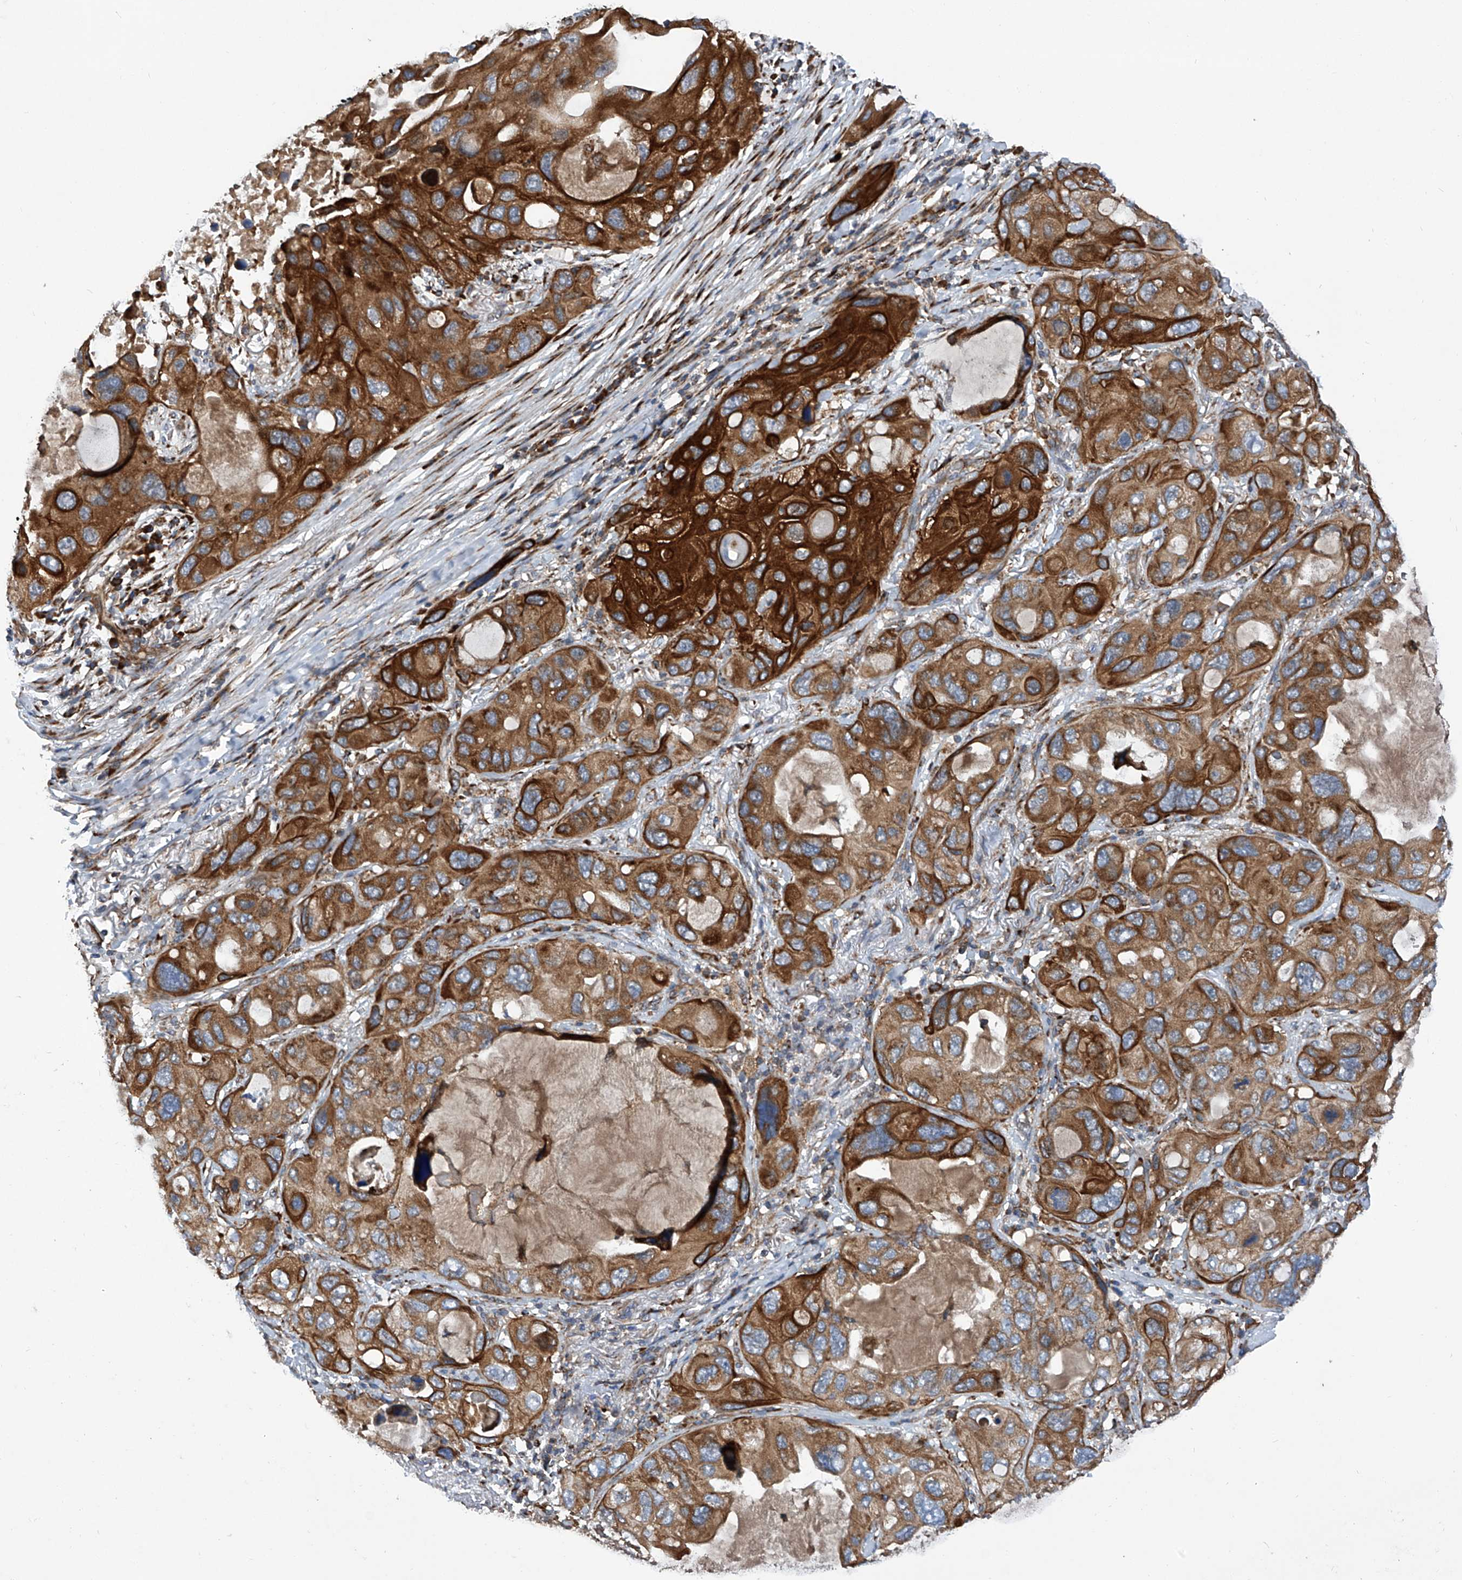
{"staining": {"intensity": "strong", "quantity": ">75%", "location": "cytoplasmic/membranous"}, "tissue": "lung cancer", "cell_type": "Tumor cells", "image_type": "cancer", "snomed": [{"axis": "morphology", "description": "Squamous cell carcinoma, NOS"}, {"axis": "topography", "description": "Lung"}], "caption": "Lung squamous cell carcinoma stained for a protein (brown) displays strong cytoplasmic/membranous positive staining in about >75% of tumor cells.", "gene": "ASCC3", "patient": {"sex": "female", "age": 73}}